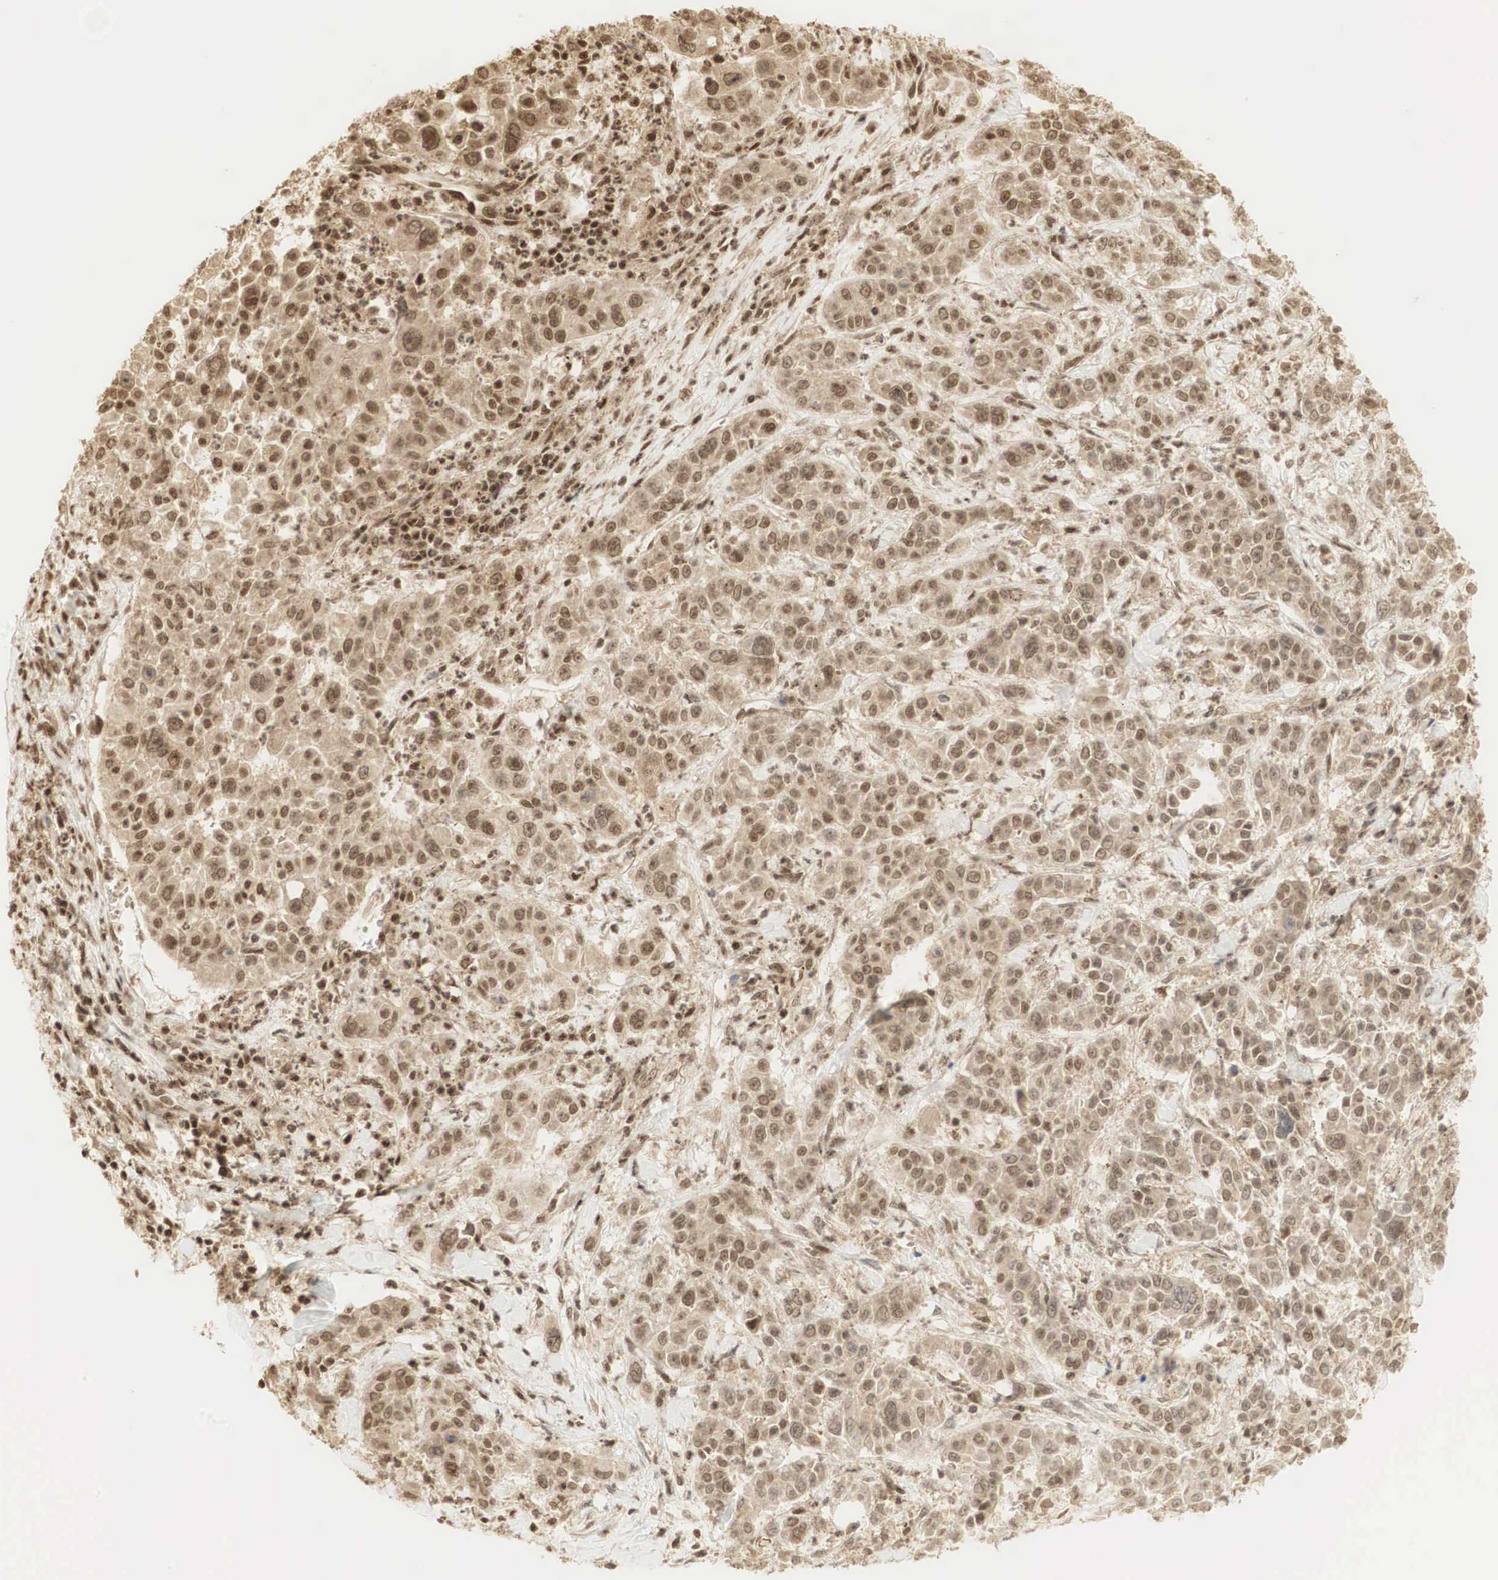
{"staining": {"intensity": "moderate", "quantity": ">75%", "location": "cytoplasmic/membranous,nuclear"}, "tissue": "pancreatic cancer", "cell_type": "Tumor cells", "image_type": "cancer", "snomed": [{"axis": "morphology", "description": "Adenocarcinoma, NOS"}, {"axis": "topography", "description": "Pancreas"}], "caption": "Protein expression analysis of pancreatic adenocarcinoma shows moderate cytoplasmic/membranous and nuclear staining in approximately >75% of tumor cells. (DAB = brown stain, brightfield microscopy at high magnification).", "gene": "RNF113A", "patient": {"sex": "female", "age": 52}}